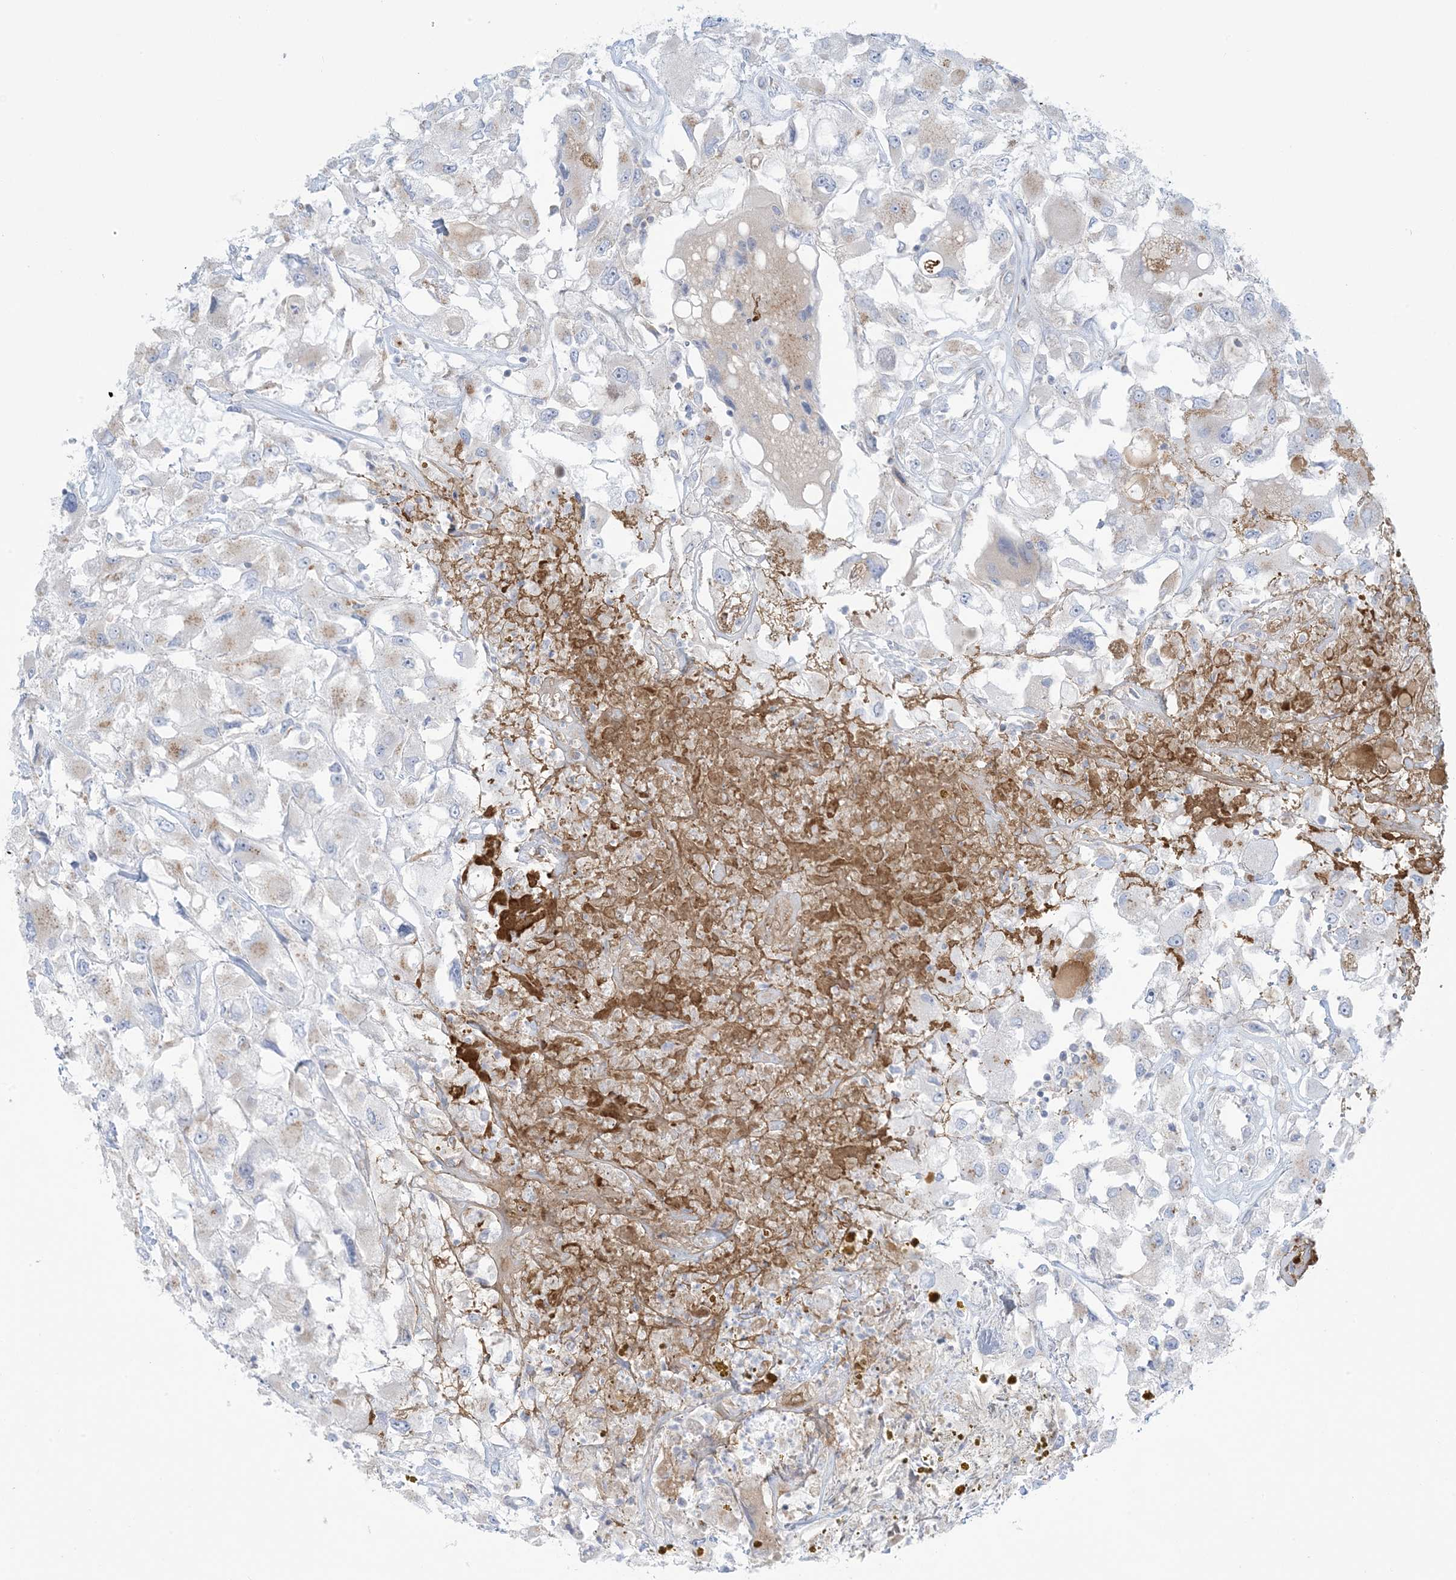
{"staining": {"intensity": "weak", "quantity": "25%-75%", "location": "cytoplasmic/membranous"}, "tissue": "renal cancer", "cell_type": "Tumor cells", "image_type": "cancer", "snomed": [{"axis": "morphology", "description": "Adenocarcinoma, NOS"}, {"axis": "topography", "description": "Kidney"}], "caption": "Weak cytoplasmic/membranous staining is appreciated in approximately 25%-75% of tumor cells in adenocarcinoma (renal).", "gene": "AFTPH", "patient": {"sex": "female", "age": 52}}